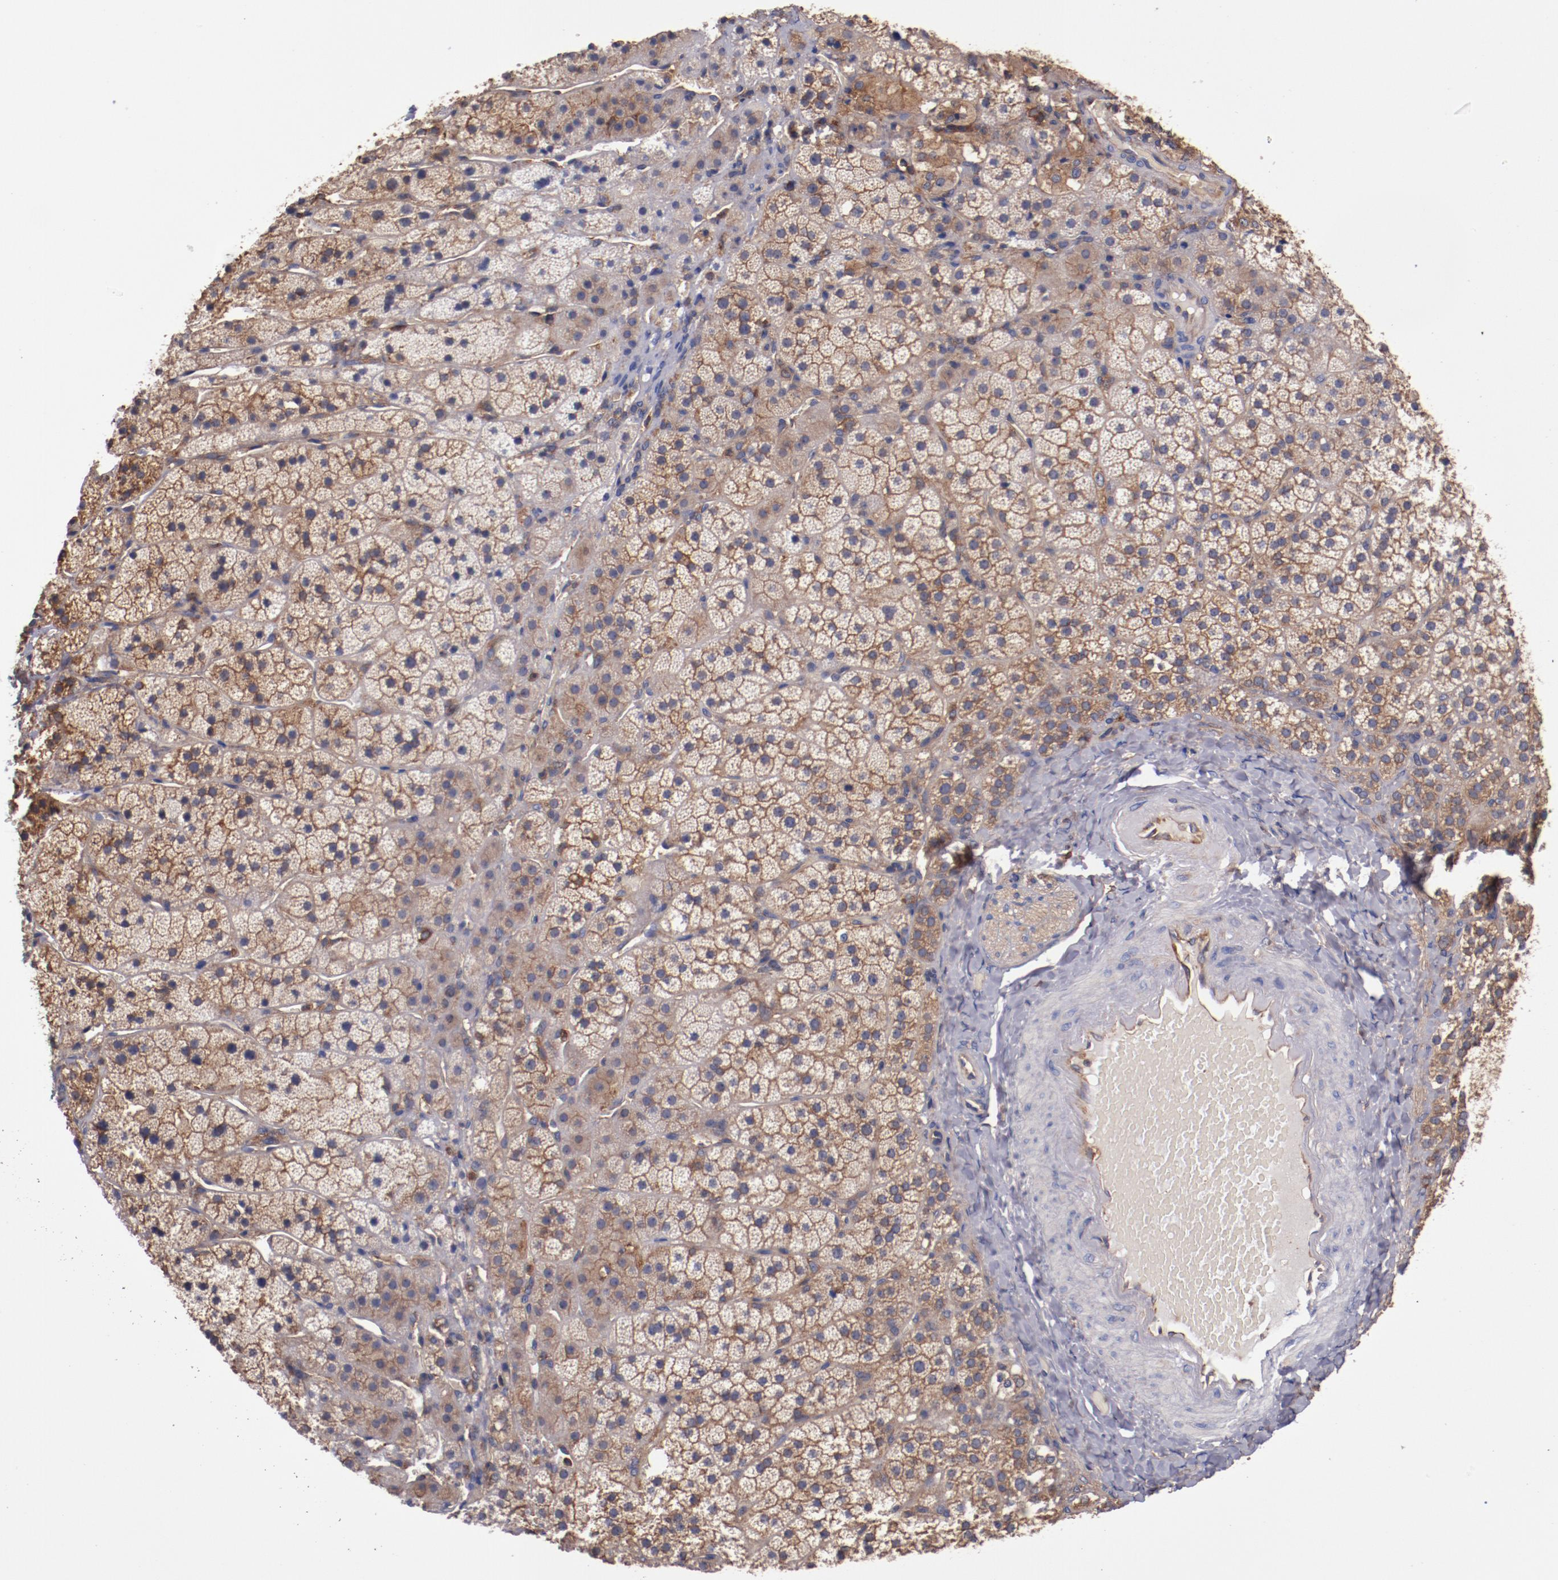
{"staining": {"intensity": "strong", "quantity": ">75%", "location": "cytoplasmic/membranous"}, "tissue": "adrenal gland", "cell_type": "Glandular cells", "image_type": "normal", "snomed": [{"axis": "morphology", "description": "Normal tissue, NOS"}, {"axis": "topography", "description": "Adrenal gland"}], "caption": "This is a micrograph of IHC staining of normal adrenal gland, which shows strong positivity in the cytoplasmic/membranous of glandular cells.", "gene": "TMOD3", "patient": {"sex": "female", "age": 44}}